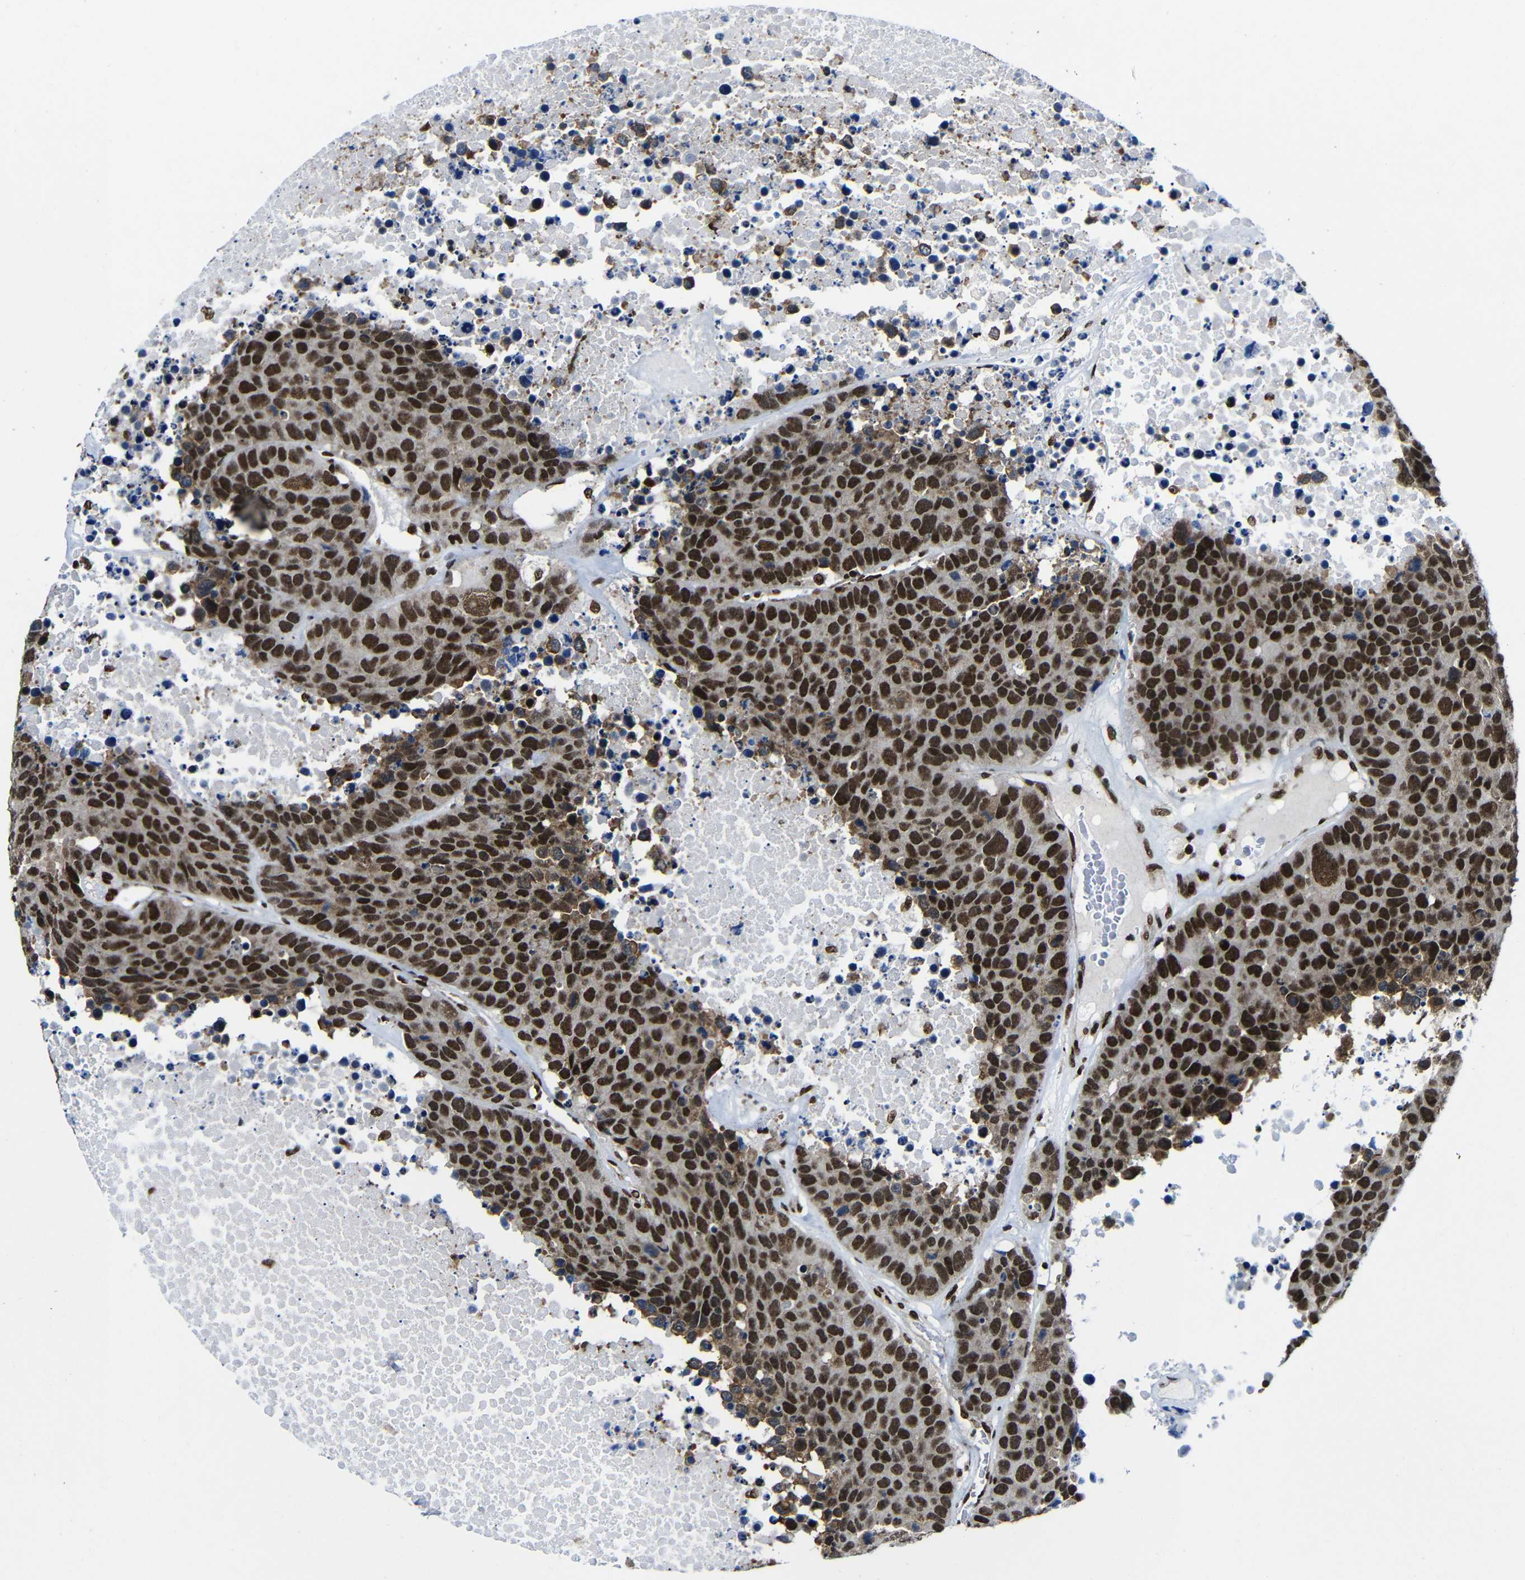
{"staining": {"intensity": "strong", "quantity": ">75%", "location": "nuclear"}, "tissue": "carcinoid", "cell_type": "Tumor cells", "image_type": "cancer", "snomed": [{"axis": "morphology", "description": "Carcinoid, malignant, NOS"}, {"axis": "topography", "description": "Lung"}], "caption": "Carcinoid stained with immunohistochemistry demonstrates strong nuclear positivity in about >75% of tumor cells. Immunohistochemistry stains the protein in brown and the nuclei are stained blue.", "gene": "PTBP1", "patient": {"sex": "male", "age": 60}}